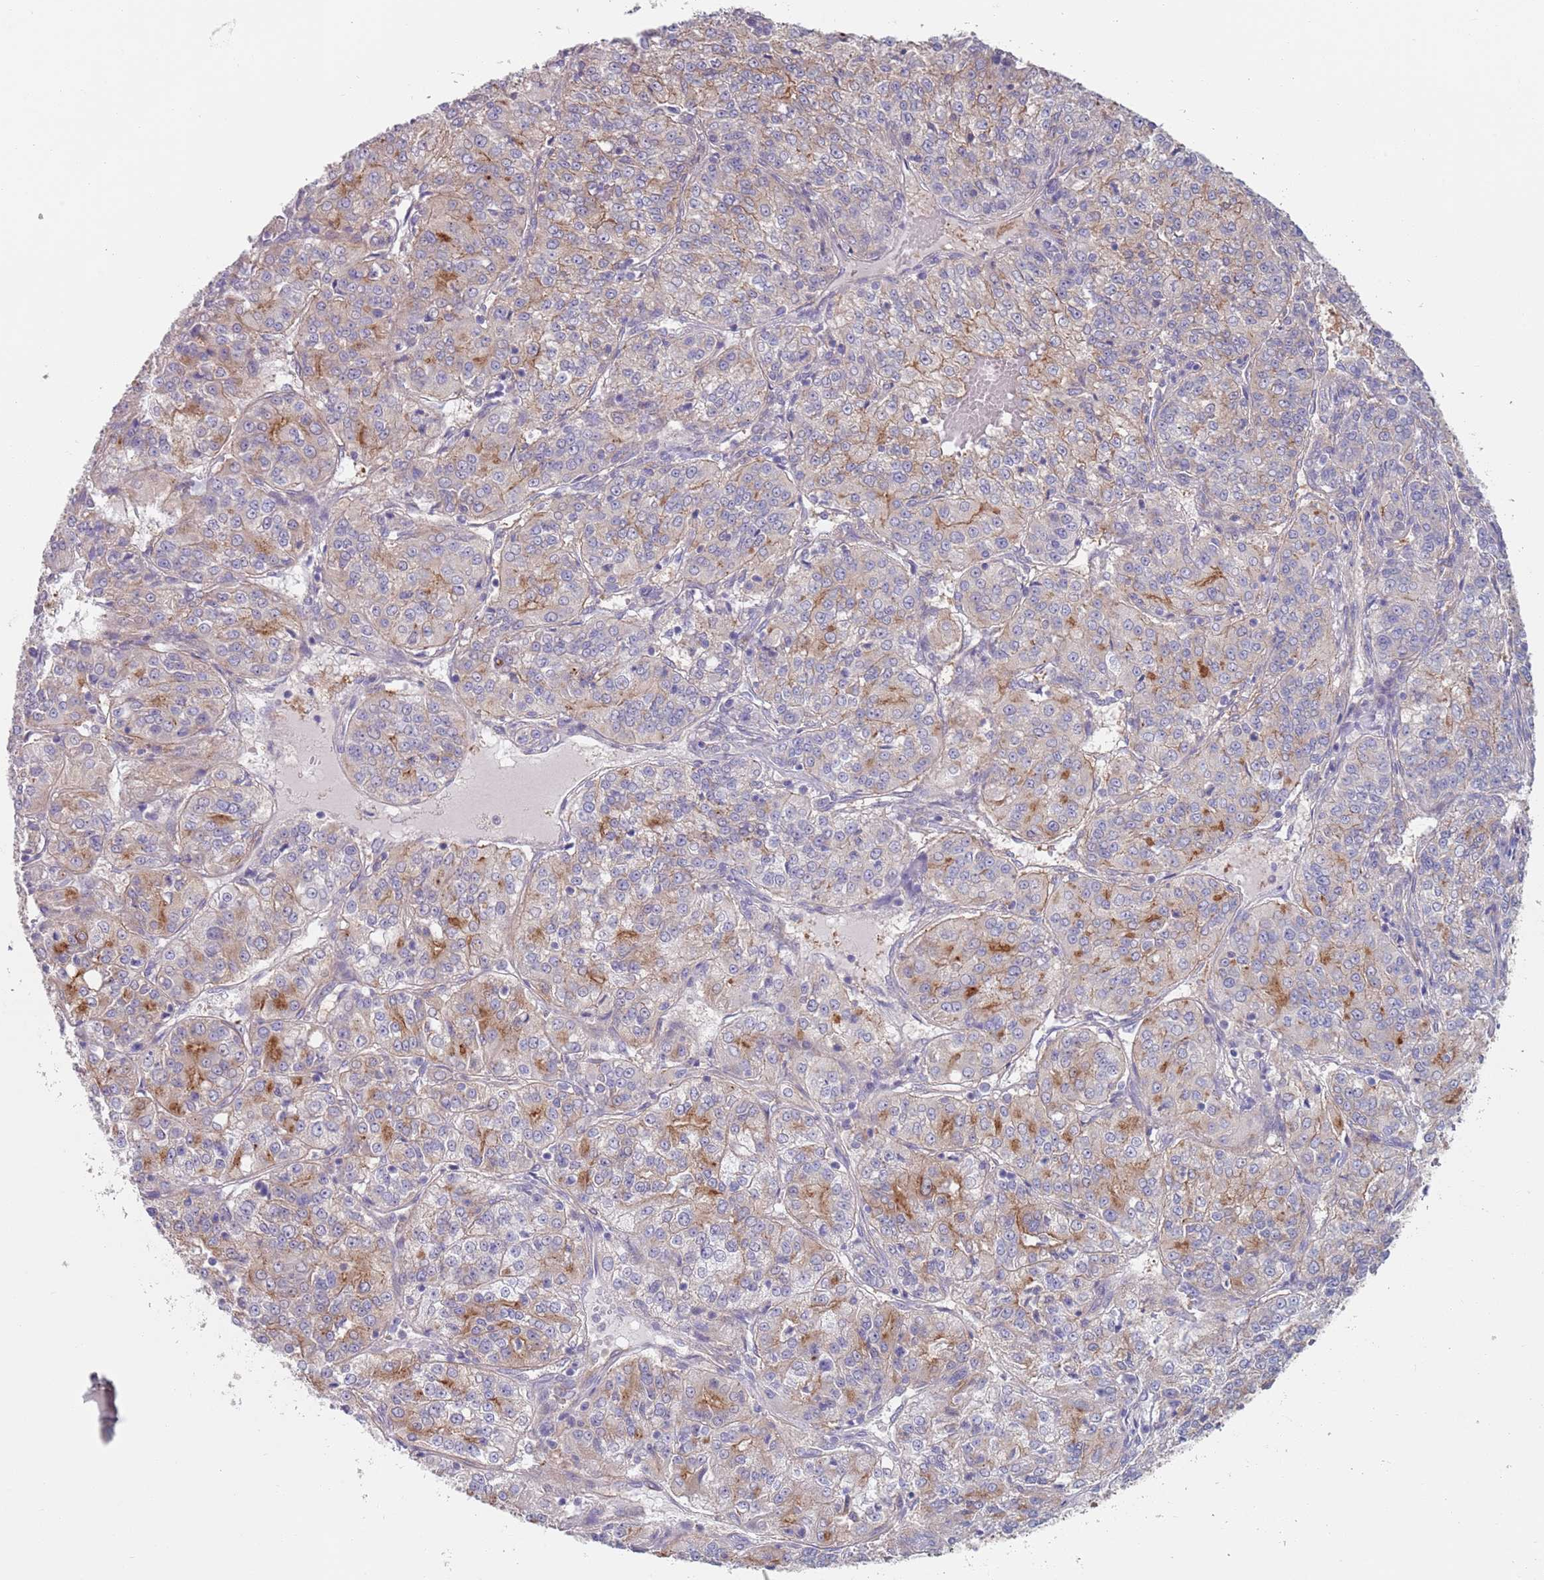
{"staining": {"intensity": "moderate", "quantity": "<25%", "location": "cytoplasmic/membranous"}, "tissue": "renal cancer", "cell_type": "Tumor cells", "image_type": "cancer", "snomed": [{"axis": "morphology", "description": "Adenocarcinoma, NOS"}, {"axis": "topography", "description": "Kidney"}], "caption": "A histopathology image showing moderate cytoplasmic/membranous staining in about <25% of tumor cells in renal cancer, as visualized by brown immunohistochemical staining.", "gene": "APPL2", "patient": {"sex": "female", "age": 63}}